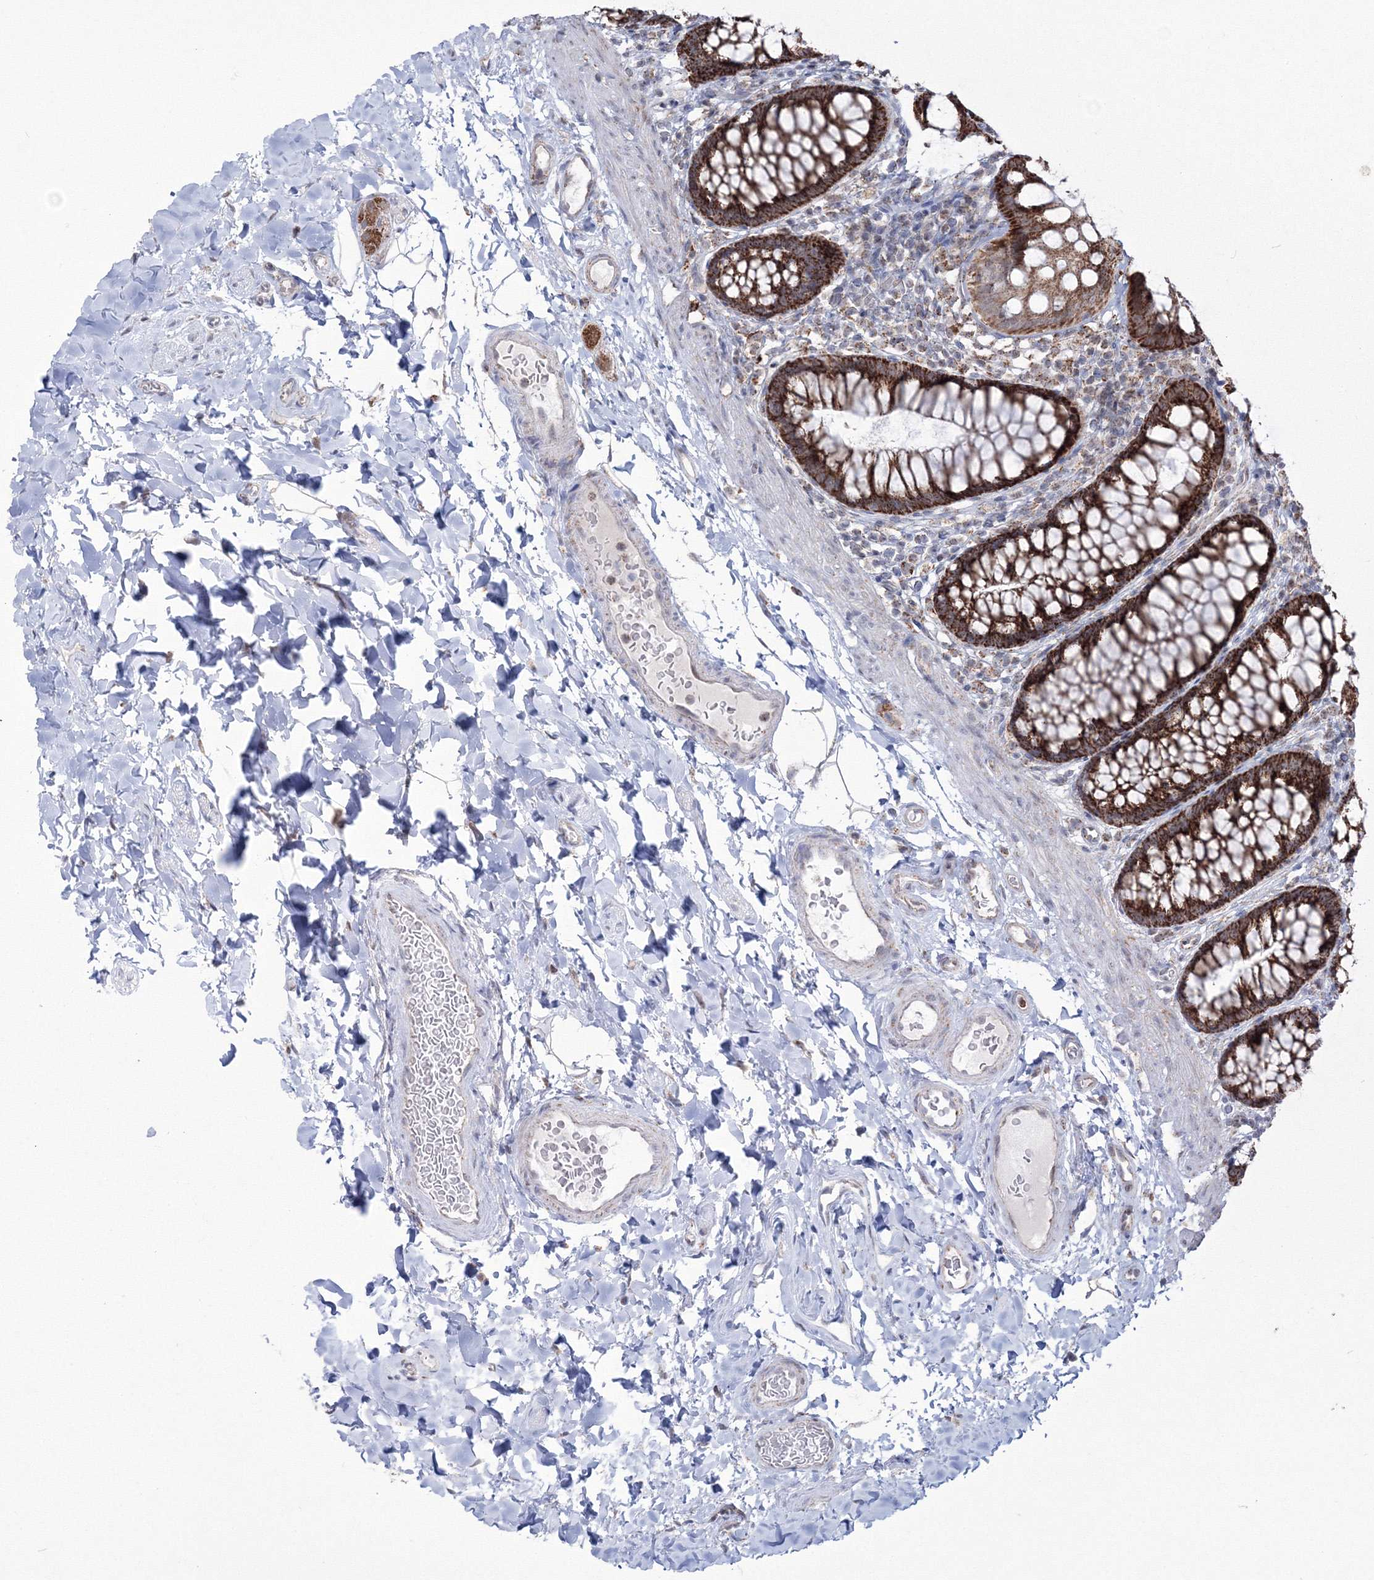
{"staining": {"intensity": "negative", "quantity": "none", "location": "none"}, "tissue": "colon", "cell_type": "Endothelial cells", "image_type": "normal", "snomed": [{"axis": "morphology", "description": "Normal tissue, NOS"}, {"axis": "topography", "description": "Colon"}], "caption": "An immunohistochemistry (IHC) histopathology image of normal colon is shown. There is no staining in endothelial cells of colon.", "gene": "GRSF1", "patient": {"sex": "female", "age": 62}}